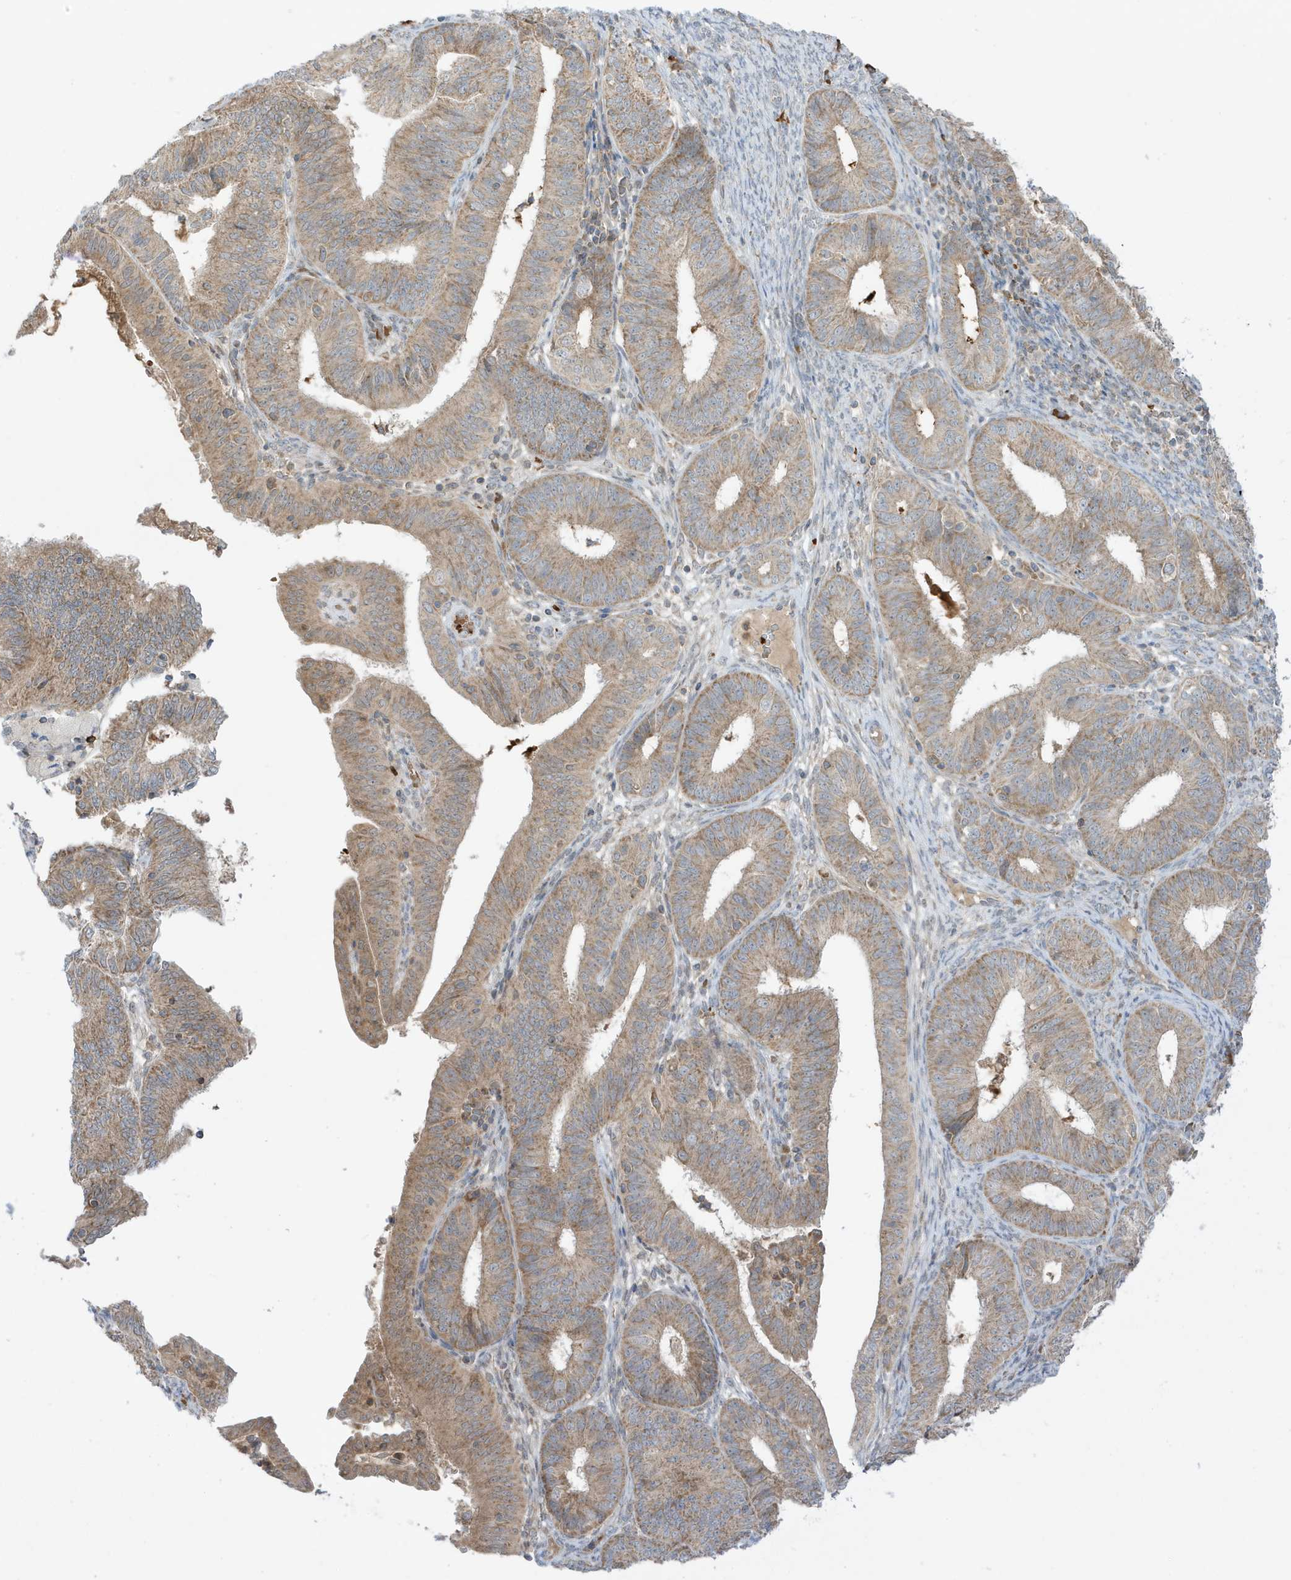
{"staining": {"intensity": "moderate", "quantity": ">75%", "location": "cytoplasmic/membranous"}, "tissue": "endometrial cancer", "cell_type": "Tumor cells", "image_type": "cancer", "snomed": [{"axis": "morphology", "description": "Adenocarcinoma, NOS"}, {"axis": "topography", "description": "Endometrium"}], "caption": "This image displays endometrial cancer stained with immunohistochemistry to label a protein in brown. The cytoplasmic/membranous of tumor cells show moderate positivity for the protein. Nuclei are counter-stained blue.", "gene": "NPPC", "patient": {"sex": "female", "age": 51}}